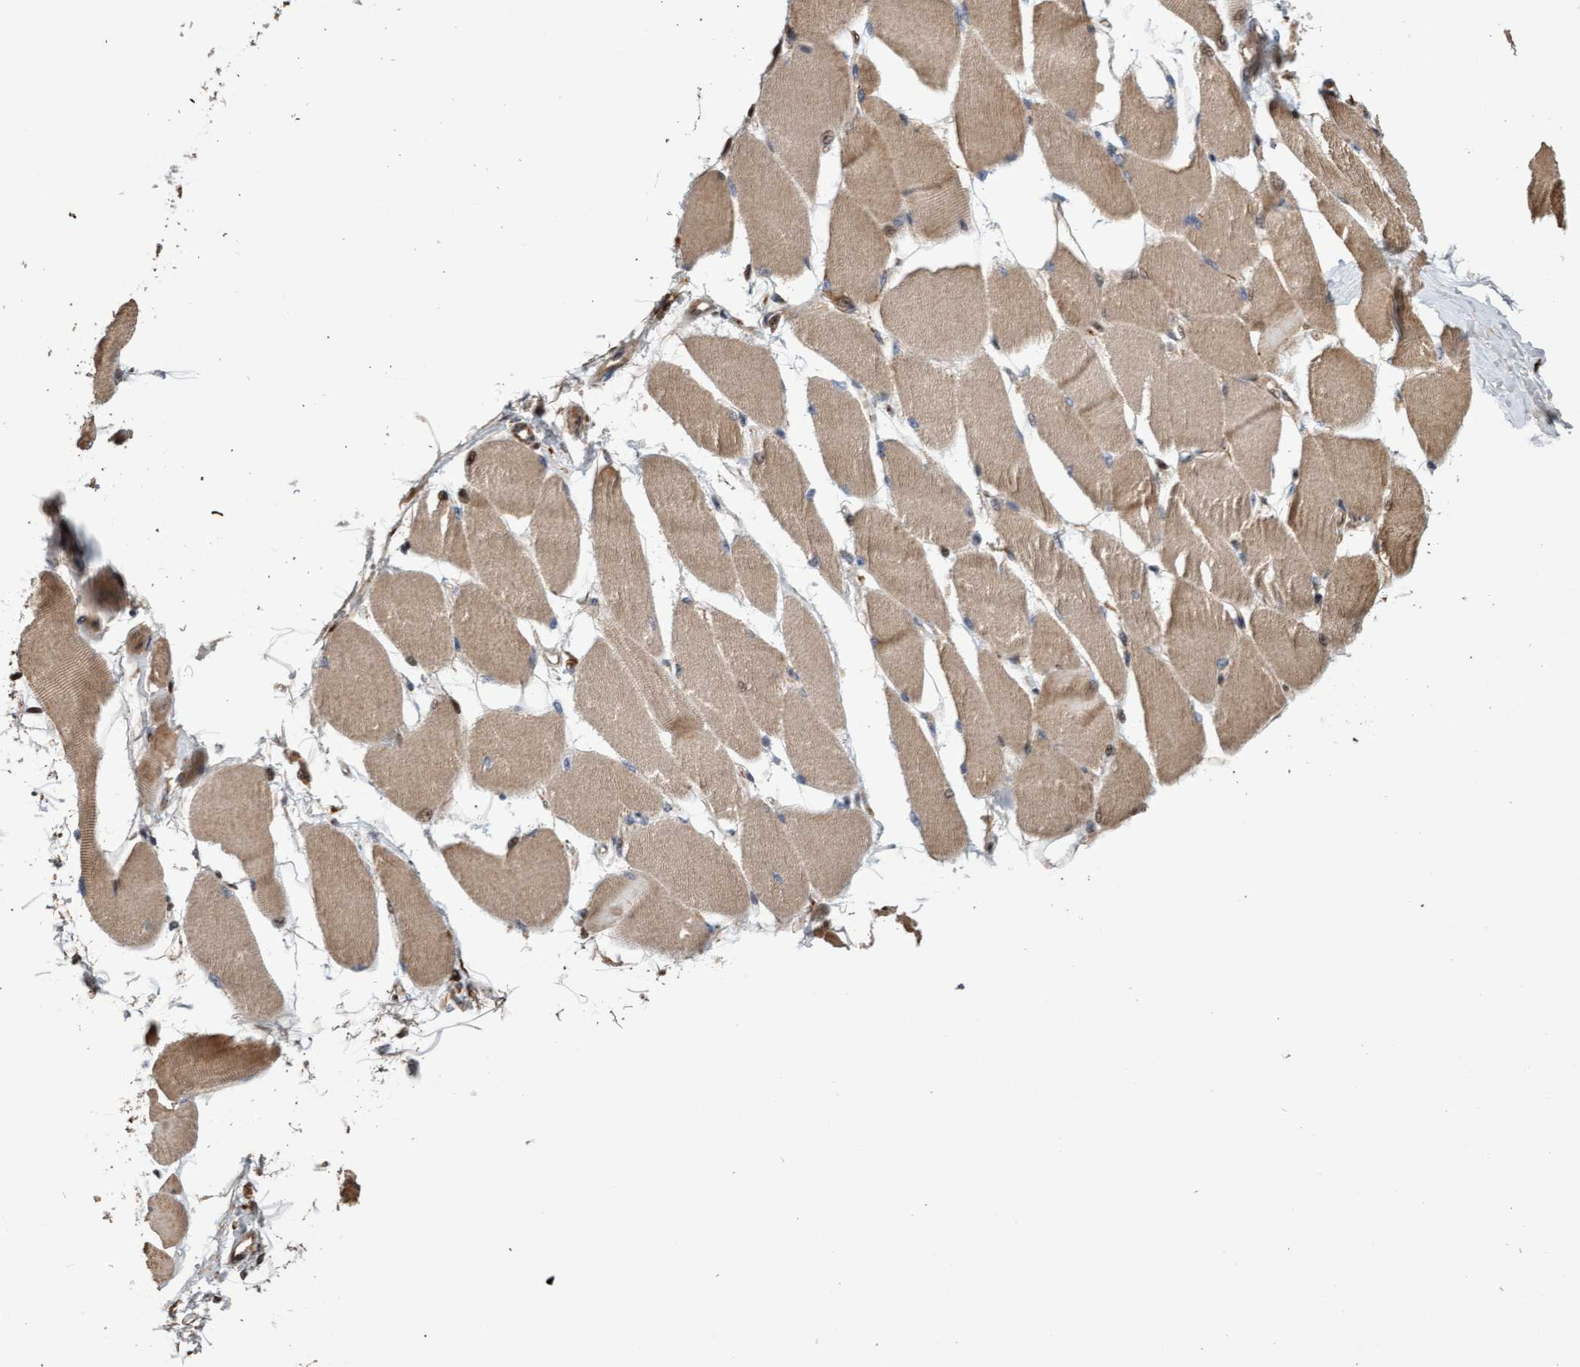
{"staining": {"intensity": "moderate", "quantity": ">75%", "location": "cytoplasmic/membranous"}, "tissue": "skeletal muscle", "cell_type": "Myocytes", "image_type": "normal", "snomed": [{"axis": "morphology", "description": "Normal tissue, NOS"}, {"axis": "topography", "description": "Skeletal muscle"}, {"axis": "topography", "description": "Peripheral nerve tissue"}], "caption": "High-magnification brightfield microscopy of unremarkable skeletal muscle stained with DAB (3,3'-diaminobenzidine) (brown) and counterstained with hematoxylin (blue). myocytes exhibit moderate cytoplasmic/membranous positivity is appreciated in about>75% of cells.", "gene": "PECR", "patient": {"sex": "female", "age": 84}}